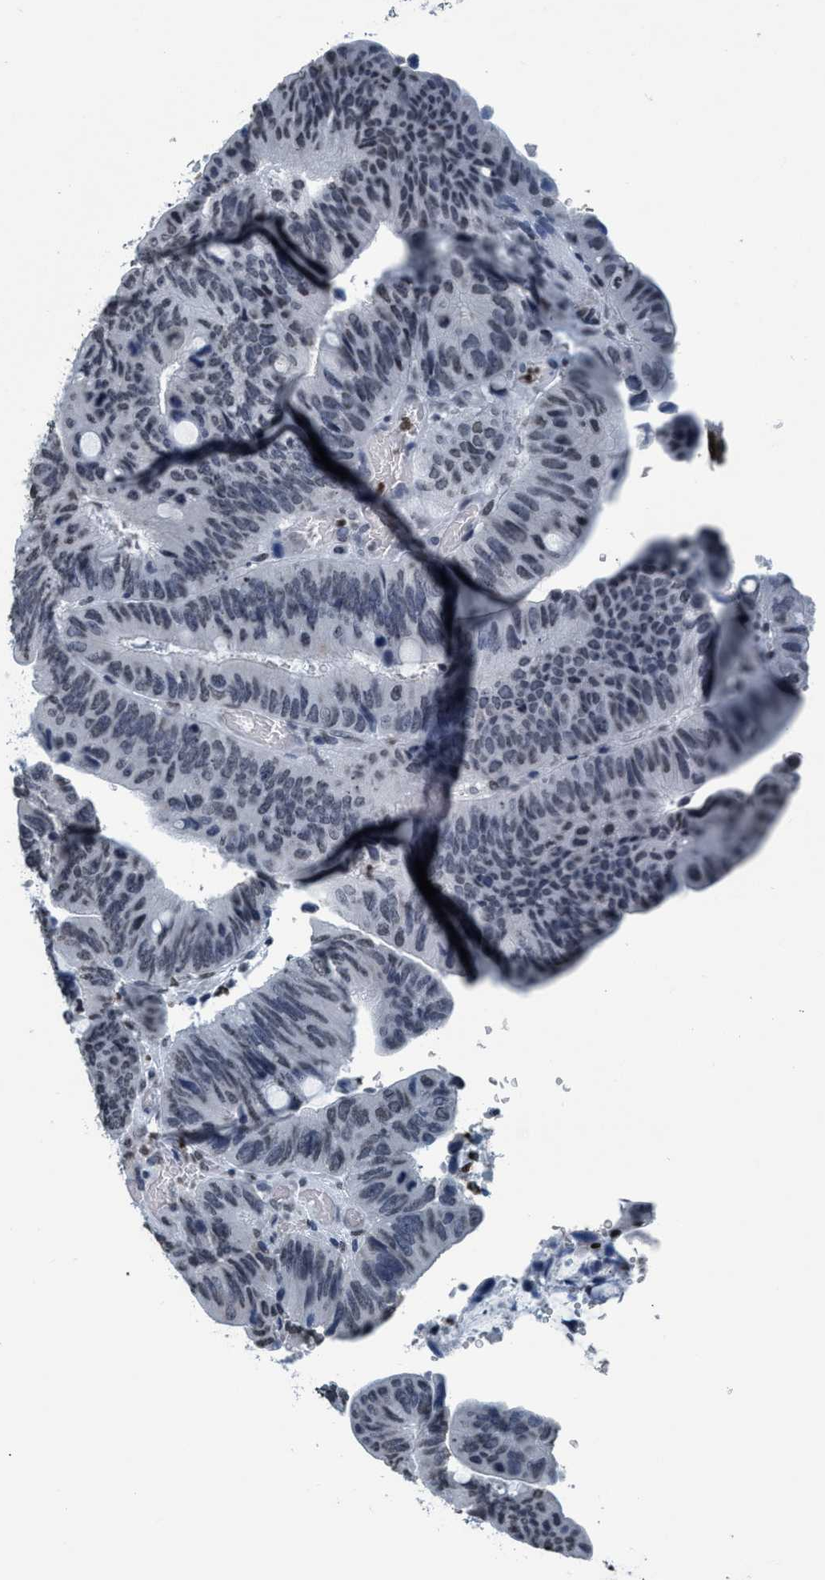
{"staining": {"intensity": "weak", "quantity": "25%-75%", "location": "nuclear"}, "tissue": "colorectal cancer", "cell_type": "Tumor cells", "image_type": "cancer", "snomed": [{"axis": "morphology", "description": "Normal tissue, NOS"}, {"axis": "morphology", "description": "Adenocarcinoma, NOS"}, {"axis": "topography", "description": "Rectum"}, {"axis": "topography", "description": "Peripheral nerve tissue"}], "caption": "The image exhibits immunohistochemical staining of colorectal cancer (adenocarcinoma). There is weak nuclear positivity is present in about 25%-75% of tumor cells. (DAB (3,3'-diaminobenzidine) IHC with brightfield microscopy, high magnification).", "gene": "CCNE2", "patient": {"sex": "male", "age": 92}}